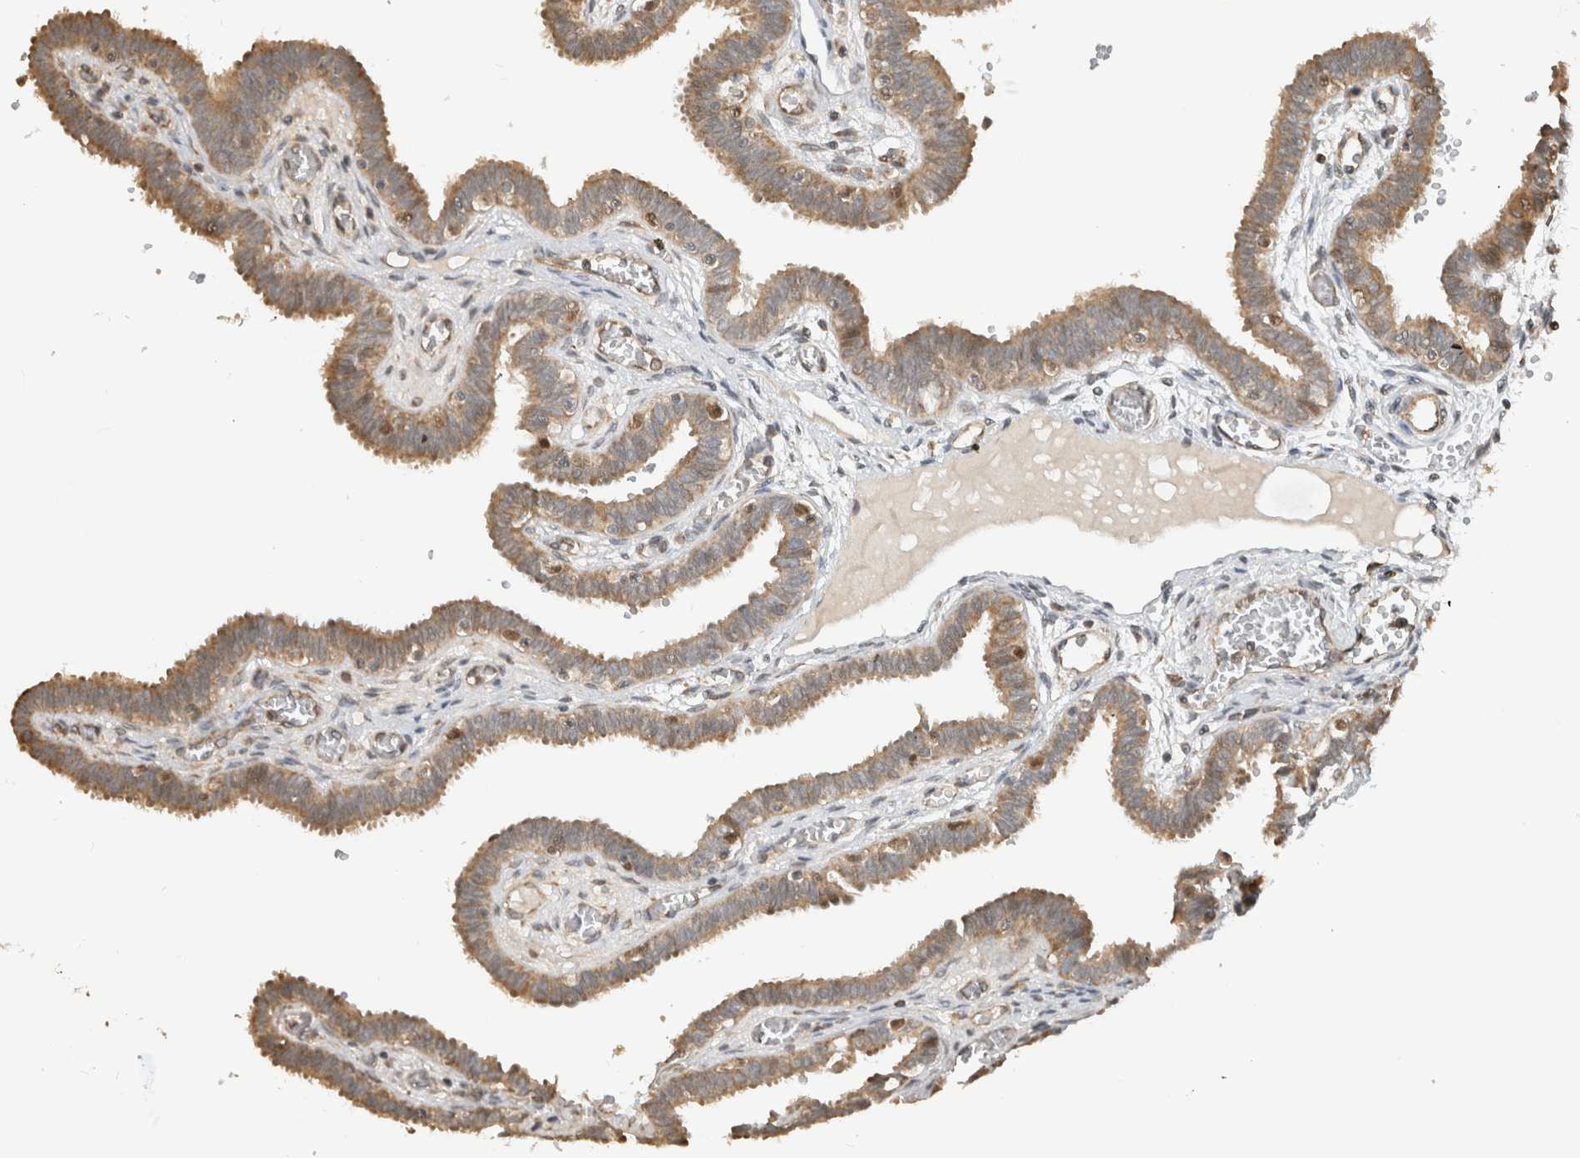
{"staining": {"intensity": "moderate", "quantity": ">75%", "location": "cytoplasmic/membranous"}, "tissue": "fallopian tube", "cell_type": "Glandular cells", "image_type": "normal", "snomed": [{"axis": "morphology", "description": "Normal tissue, NOS"}, {"axis": "topography", "description": "Fallopian tube"}, {"axis": "topography", "description": "Placenta"}], "caption": "Human fallopian tube stained for a protein (brown) shows moderate cytoplasmic/membranous positive positivity in approximately >75% of glandular cells.", "gene": "GINS4", "patient": {"sex": "female", "age": 32}}